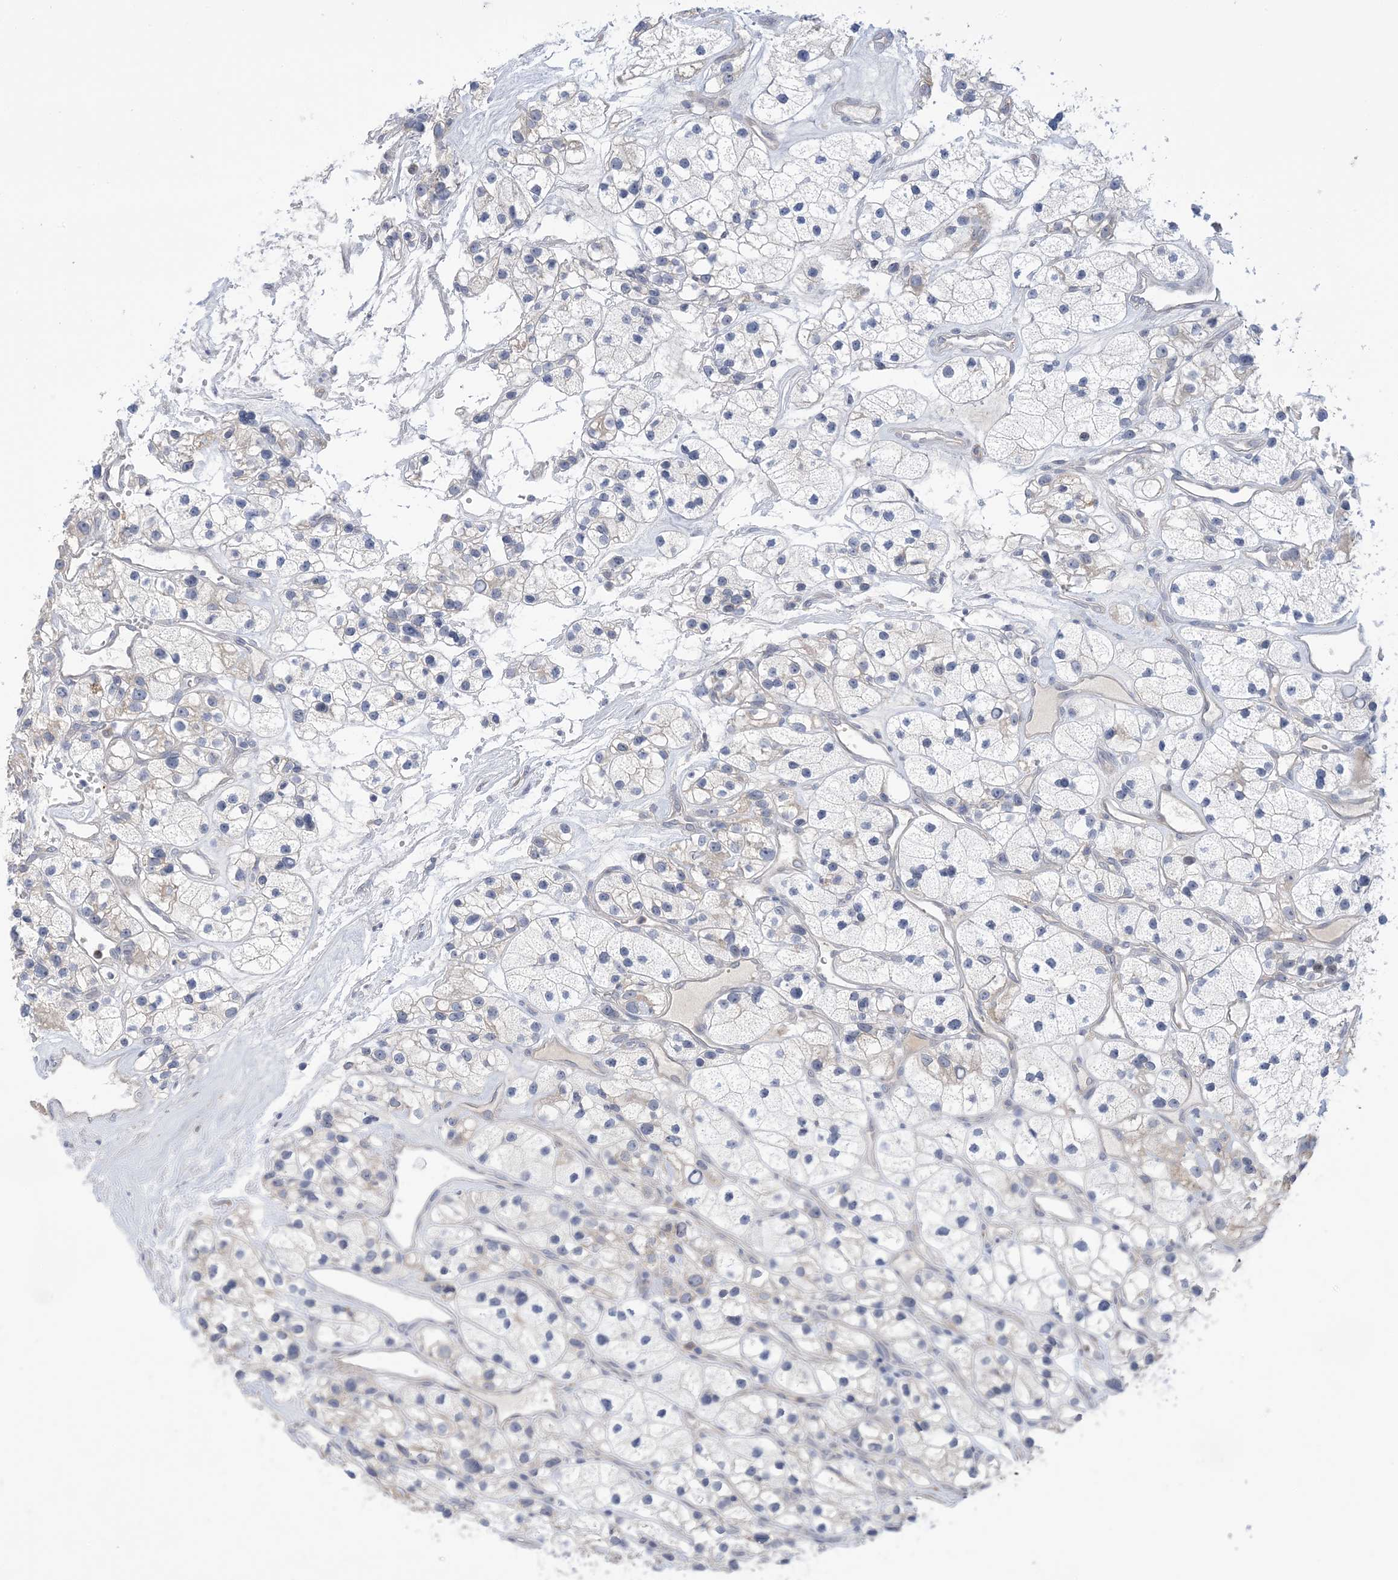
{"staining": {"intensity": "negative", "quantity": "none", "location": "none"}, "tissue": "renal cancer", "cell_type": "Tumor cells", "image_type": "cancer", "snomed": [{"axis": "morphology", "description": "Adenocarcinoma, NOS"}, {"axis": "topography", "description": "Kidney"}], "caption": "DAB immunohistochemical staining of human renal adenocarcinoma exhibits no significant expression in tumor cells. (Brightfield microscopy of DAB (3,3'-diaminobenzidine) immunohistochemistry at high magnification).", "gene": "TTYH1", "patient": {"sex": "female", "age": 57}}